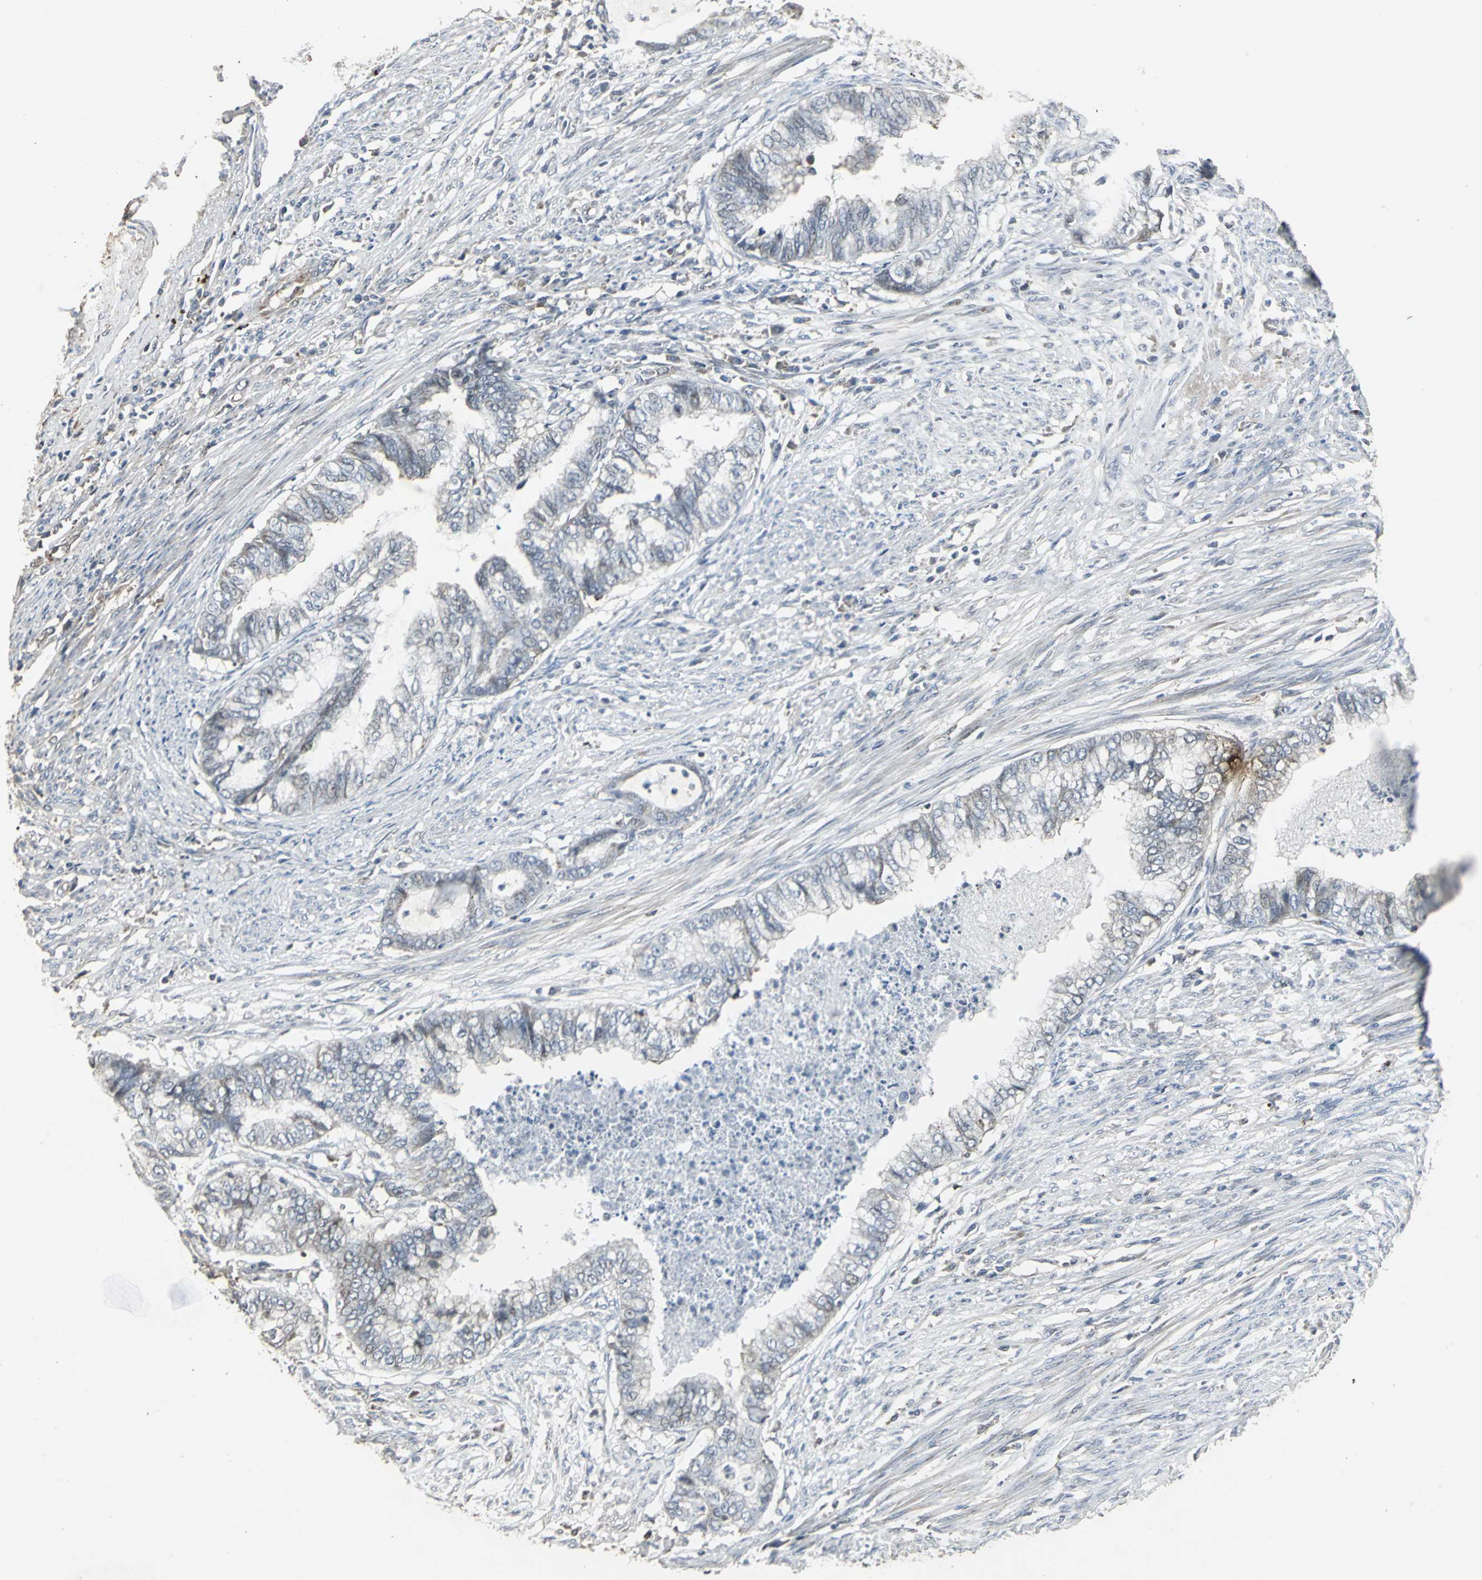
{"staining": {"intensity": "weak", "quantity": "<25%", "location": "cytoplasmic/membranous"}, "tissue": "endometrial cancer", "cell_type": "Tumor cells", "image_type": "cancer", "snomed": [{"axis": "morphology", "description": "Adenocarcinoma, NOS"}, {"axis": "topography", "description": "Endometrium"}], "caption": "IHC histopathology image of human endometrial cancer stained for a protein (brown), which exhibits no staining in tumor cells.", "gene": "DNAJB4", "patient": {"sex": "female", "age": 79}}